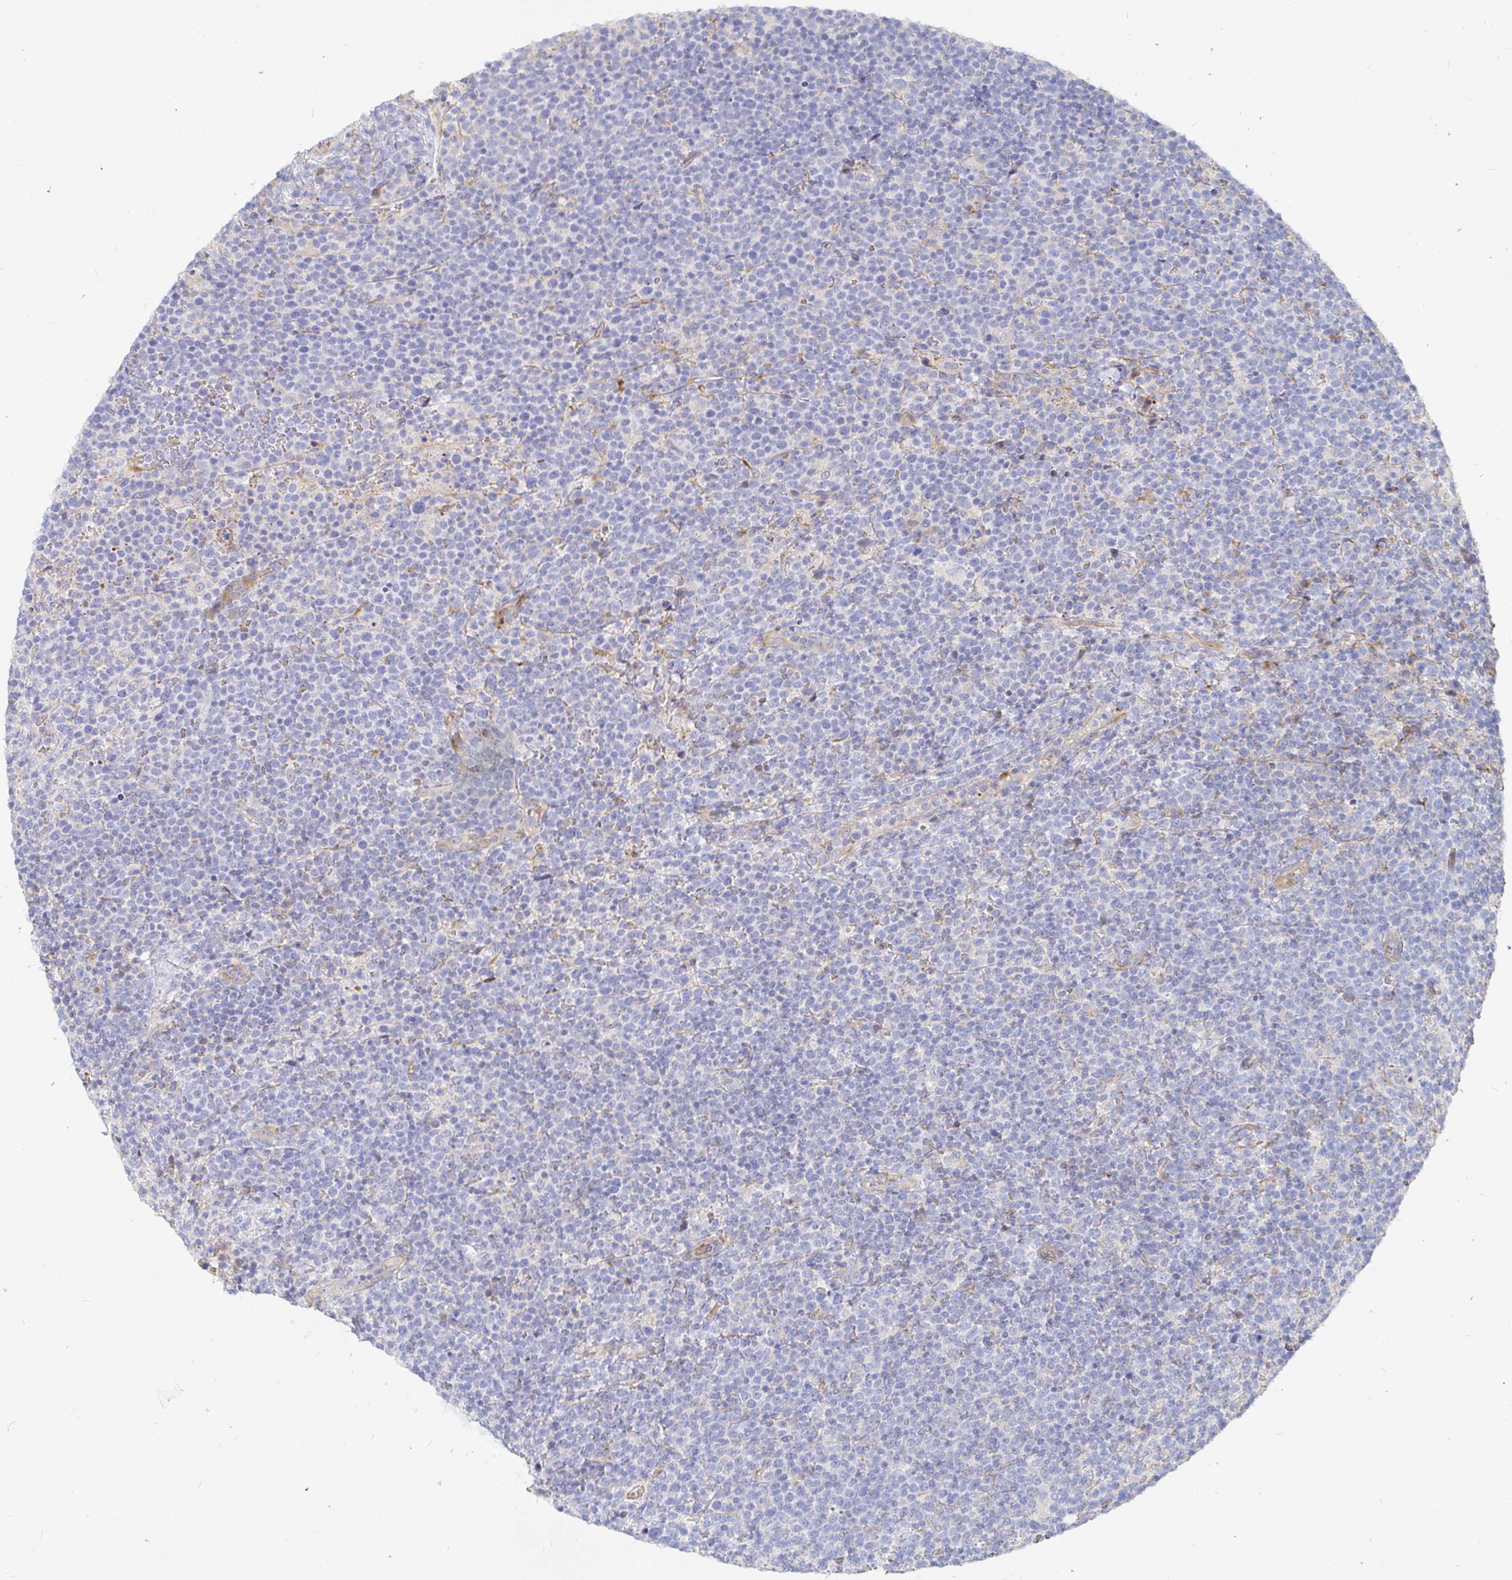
{"staining": {"intensity": "negative", "quantity": "none", "location": "none"}, "tissue": "lymphoma", "cell_type": "Tumor cells", "image_type": "cancer", "snomed": [{"axis": "morphology", "description": "Malignant lymphoma, non-Hodgkin's type, High grade"}, {"axis": "topography", "description": "Lymph node"}], "caption": "Photomicrograph shows no protein expression in tumor cells of high-grade malignant lymphoma, non-Hodgkin's type tissue. Brightfield microscopy of immunohistochemistry stained with DAB (brown) and hematoxylin (blue), captured at high magnification.", "gene": "KCTD19", "patient": {"sex": "male", "age": 61}}